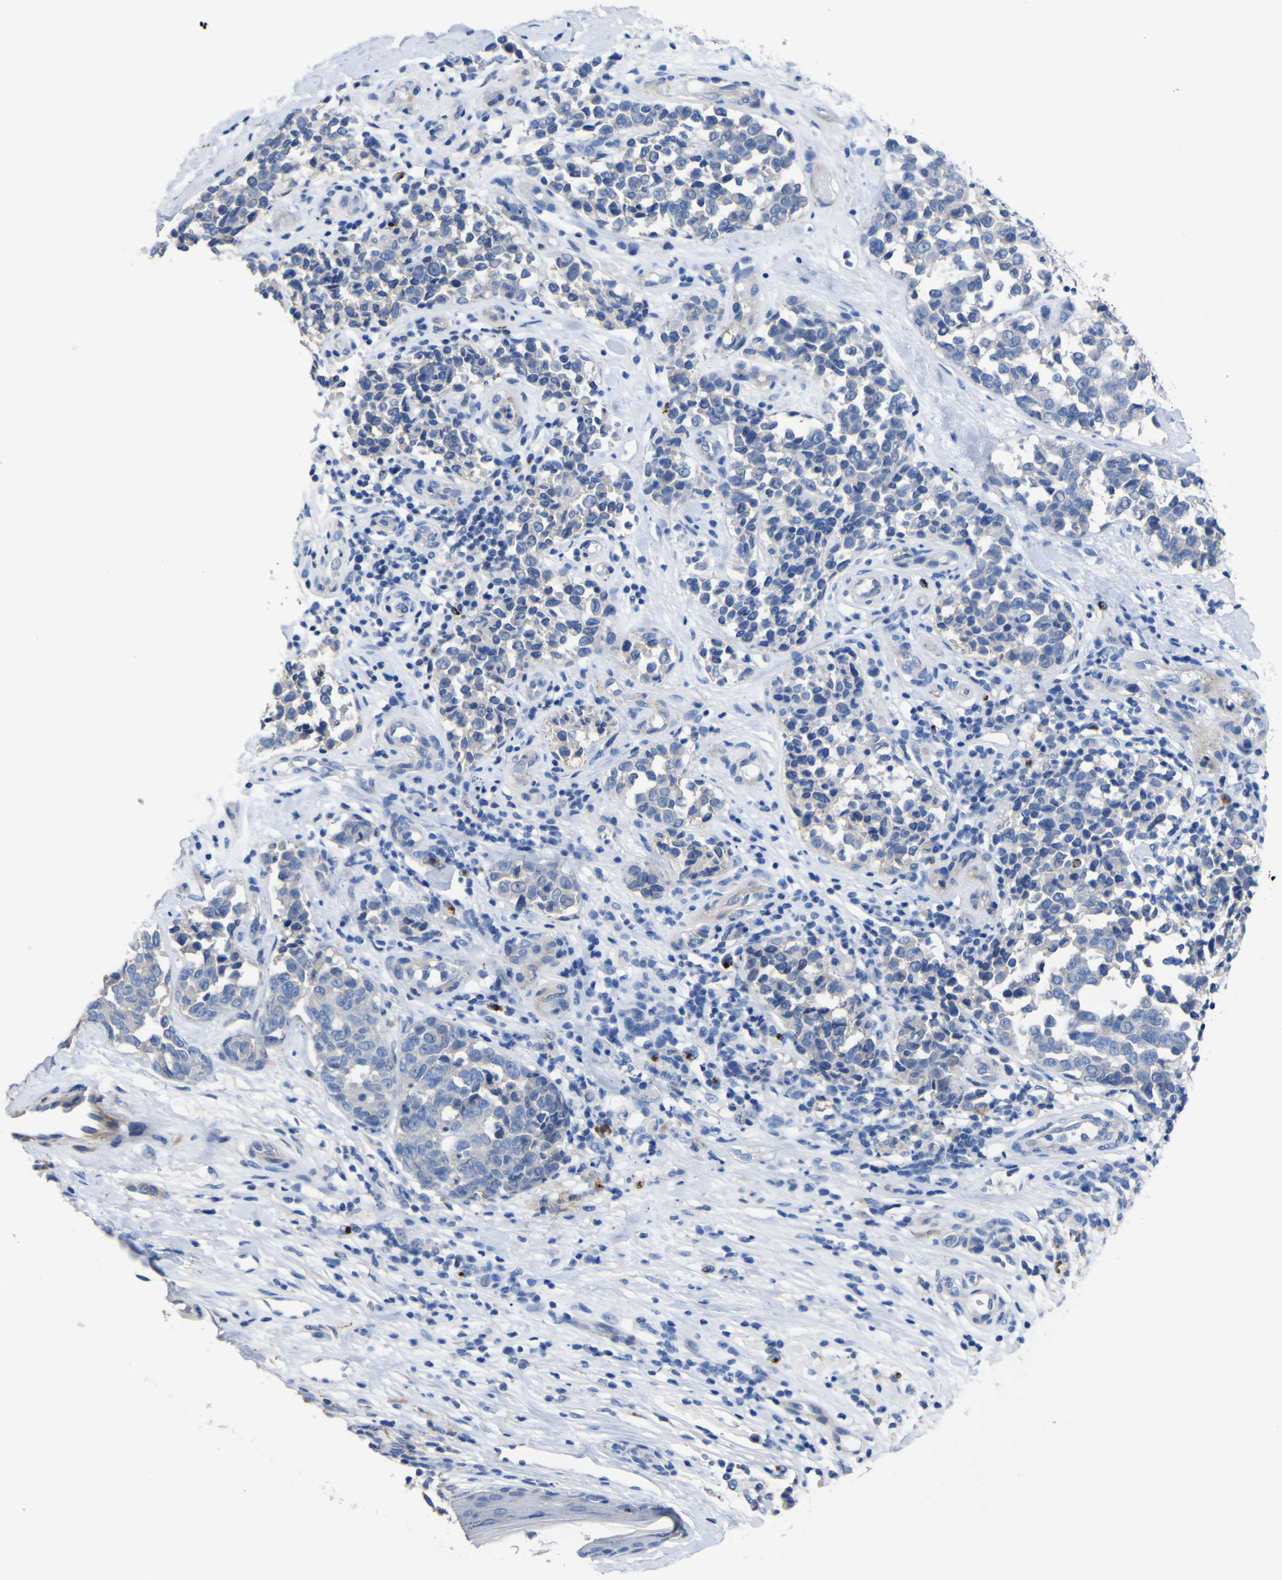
{"staining": {"intensity": "negative", "quantity": "none", "location": "none"}, "tissue": "melanoma", "cell_type": "Tumor cells", "image_type": "cancer", "snomed": [{"axis": "morphology", "description": "Malignant melanoma, NOS"}, {"axis": "topography", "description": "Skin"}], "caption": "High power microscopy image of an immunohistochemistry (IHC) micrograph of melanoma, revealing no significant staining in tumor cells.", "gene": "AGO4", "patient": {"sex": "female", "age": 64}}